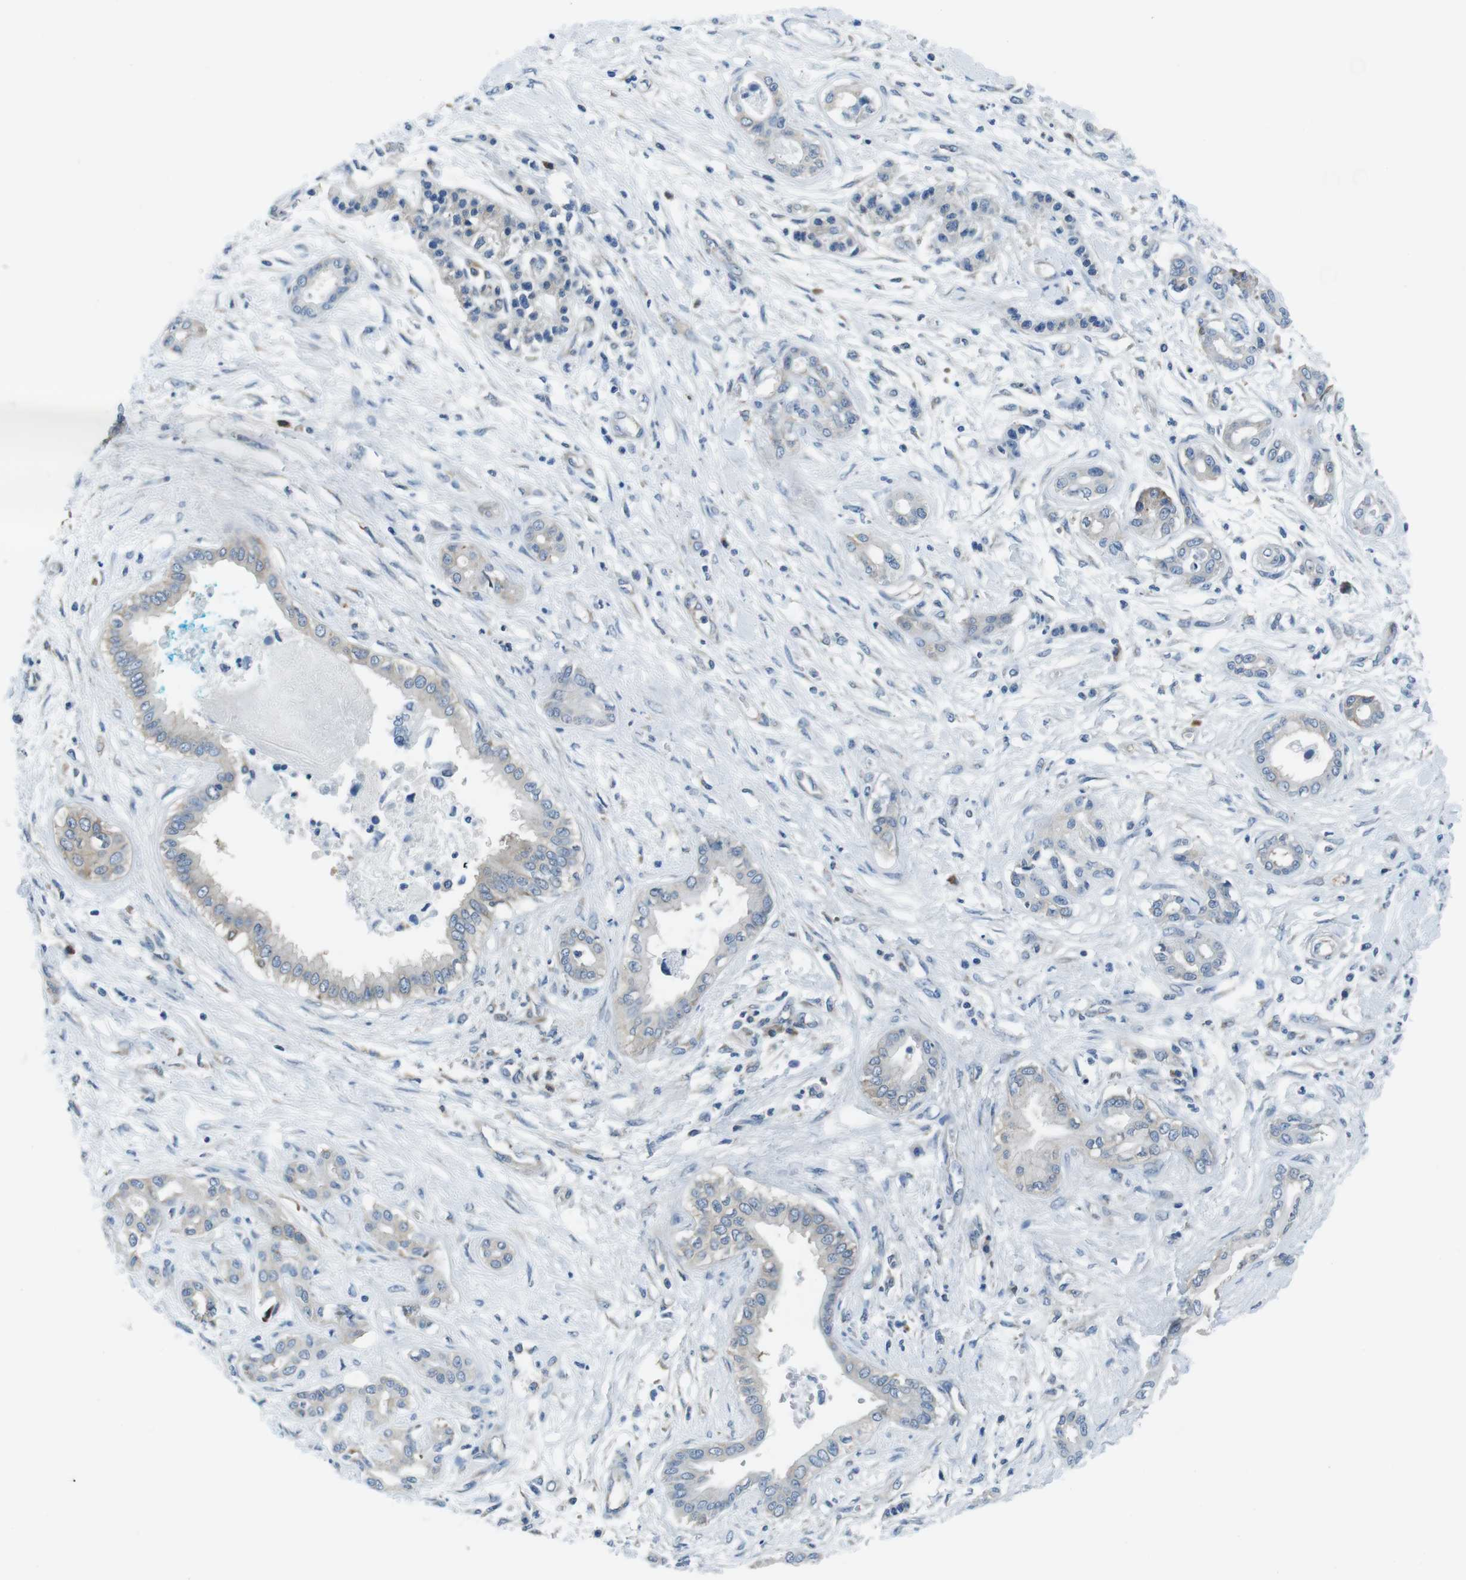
{"staining": {"intensity": "negative", "quantity": "none", "location": "none"}, "tissue": "pancreatic cancer", "cell_type": "Tumor cells", "image_type": "cancer", "snomed": [{"axis": "morphology", "description": "Adenocarcinoma, NOS"}, {"axis": "topography", "description": "Pancreas"}], "caption": "Immunohistochemistry micrograph of human pancreatic cancer (adenocarcinoma) stained for a protein (brown), which exhibits no staining in tumor cells.", "gene": "EIF2B5", "patient": {"sex": "male", "age": 56}}